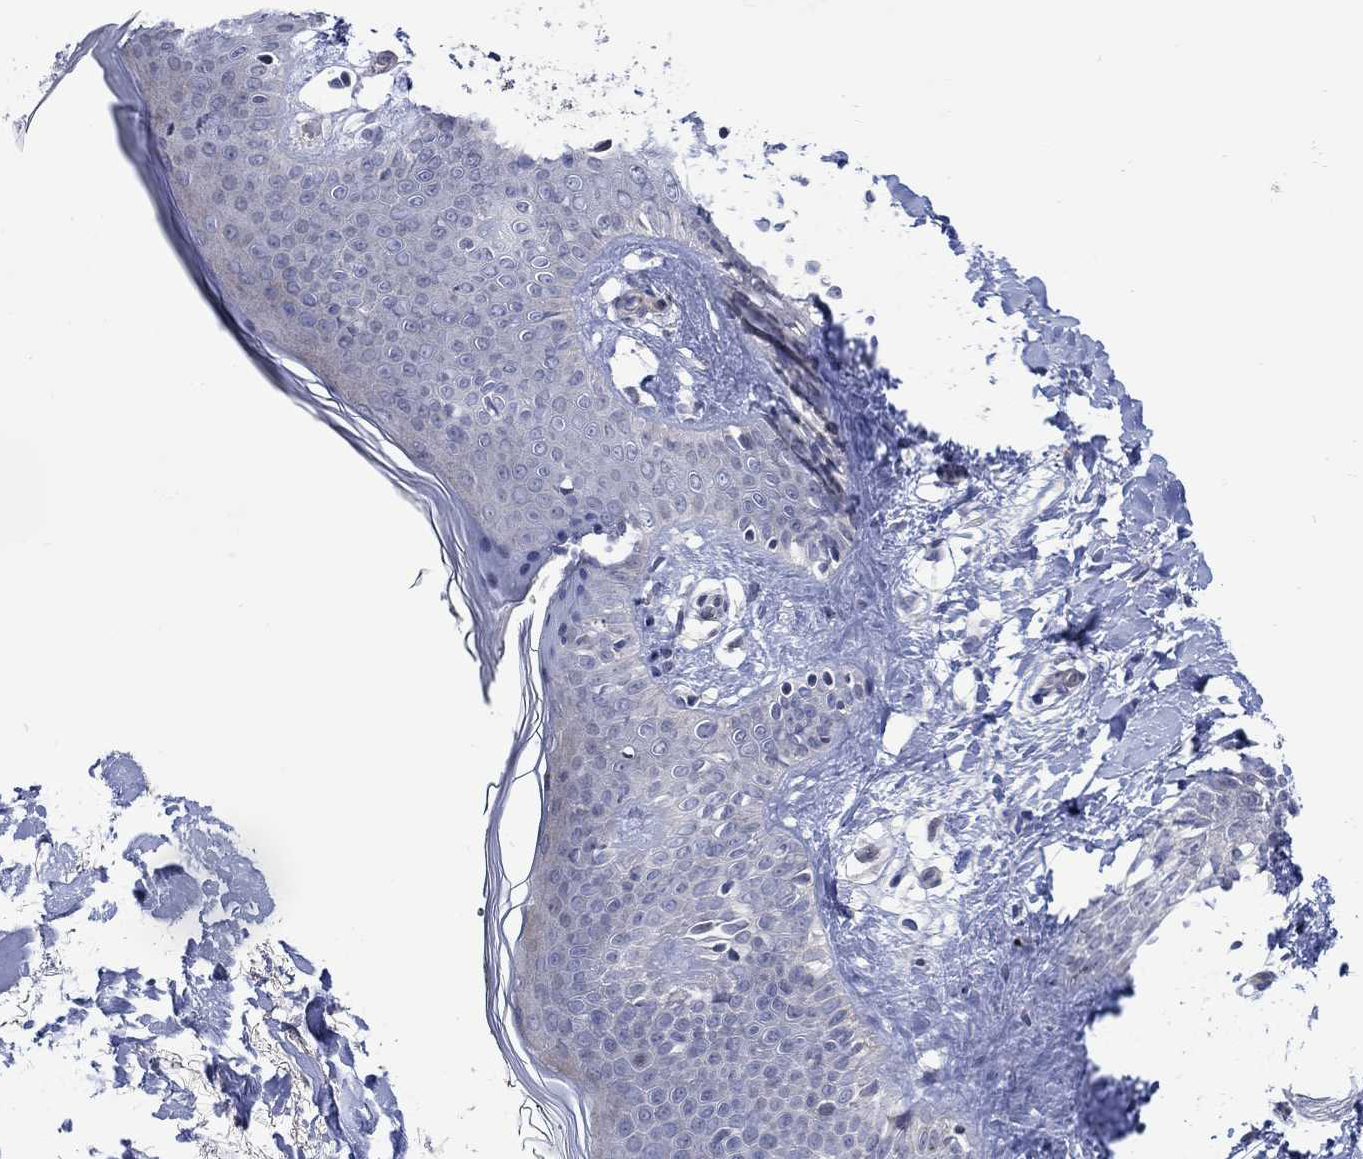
{"staining": {"intensity": "negative", "quantity": "none", "location": "none"}, "tissue": "skin", "cell_type": "Fibroblasts", "image_type": "normal", "snomed": [{"axis": "morphology", "description": "Normal tissue, NOS"}, {"axis": "topography", "description": "Skin"}], "caption": "Protein analysis of normal skin exhibits no significant expression in fibroblasts. Nuclei are stained in blue.", "gene": "SCN7A", "patient": {"sex": "female", "age": 34}}